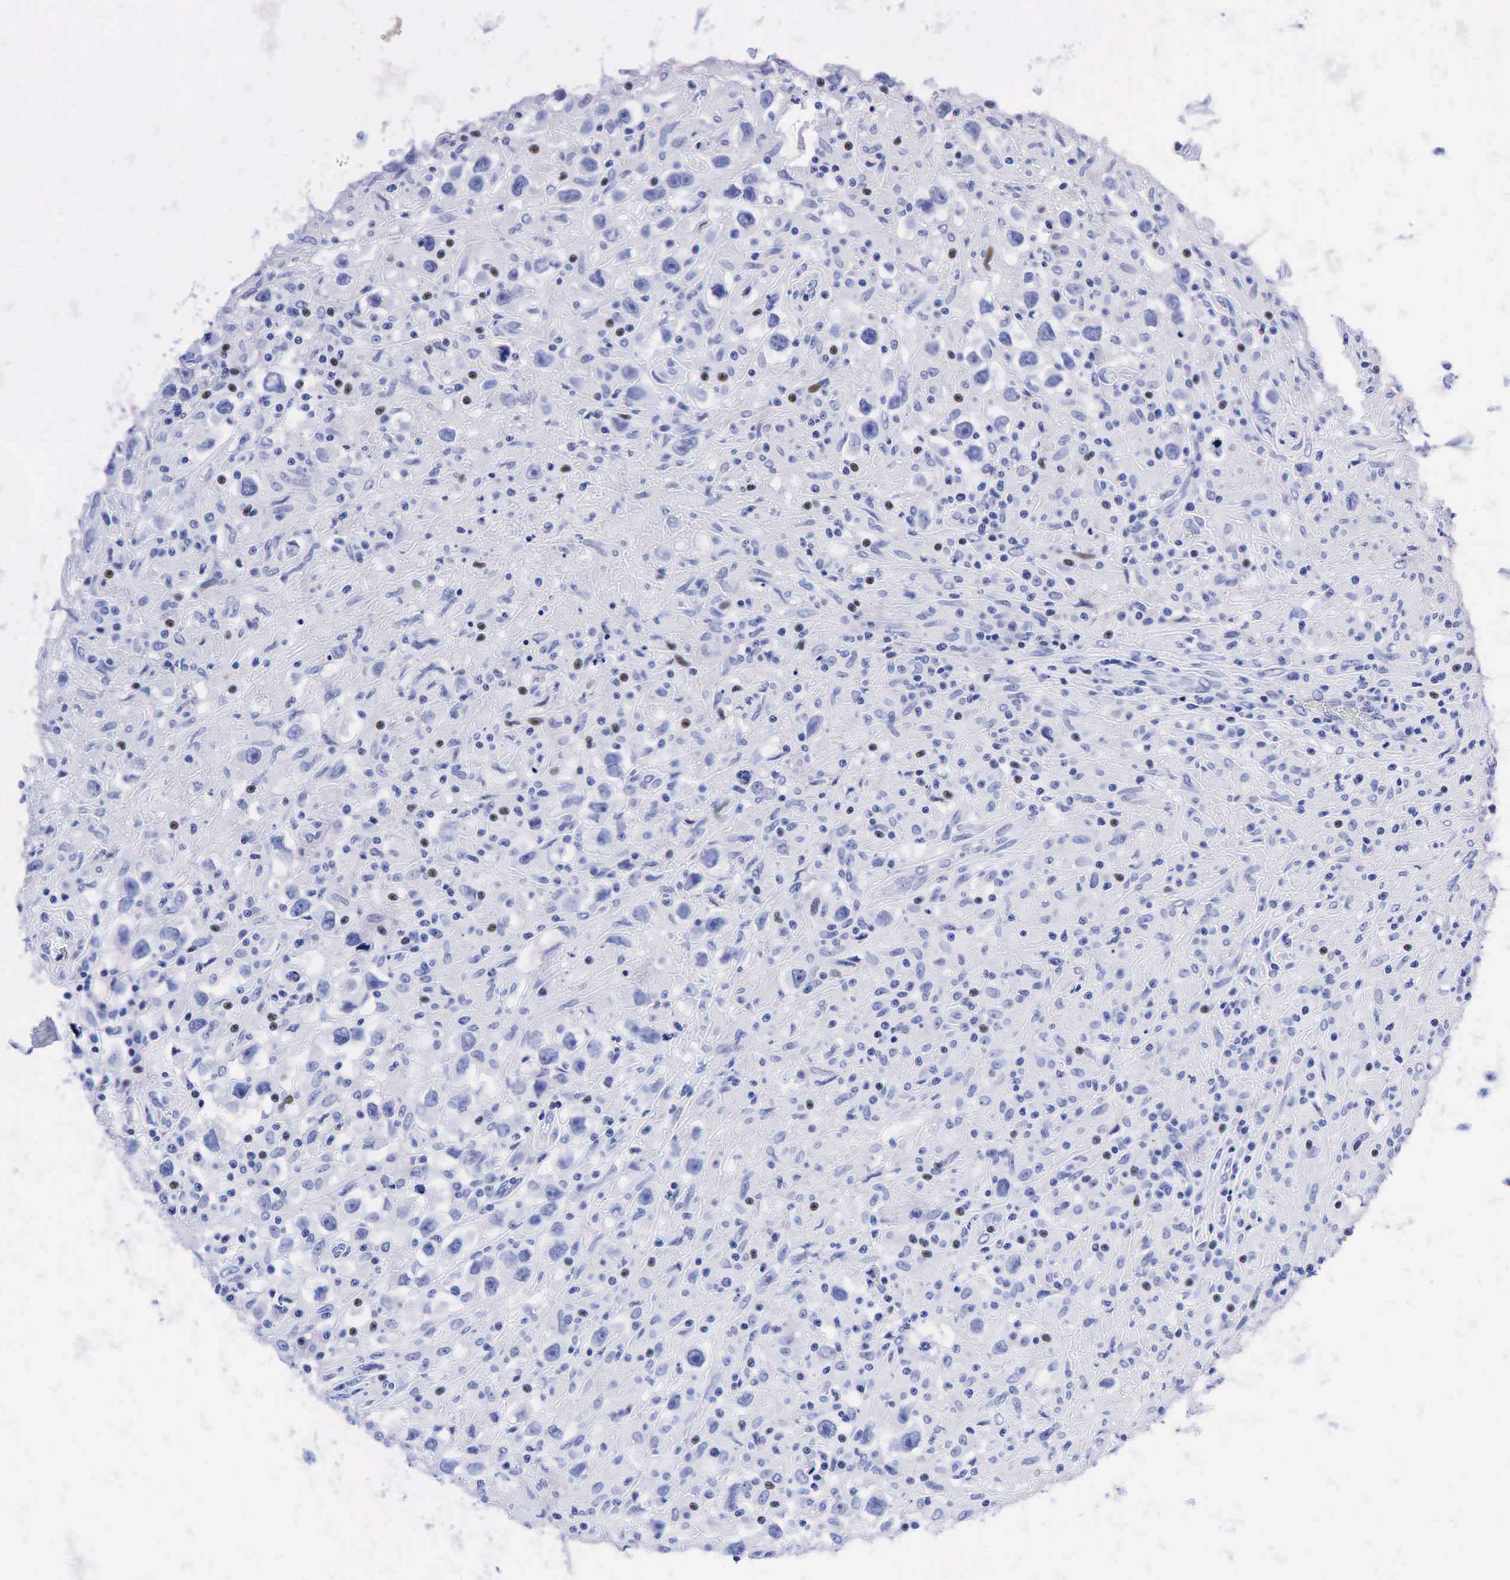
{"staining": {"intensity": "weak", "quantity": "<25%", "location": "nuclear"}, "tissue": "testis cancer", "cell_type": "Tumor cells", "image_type": "cancer", "snomed": [{"axis": "morphology", "description": "Seminoma, NOS"}, {"axis": "topography", "description": "Testis"}], "caption": "An immunohistochemistry histopathology image of testis seminoma is shown. There is no staining in tumor cells of testis seminoma.", "gene": "CEACAM5", "patient": {"sex": "male", "age": 34}}